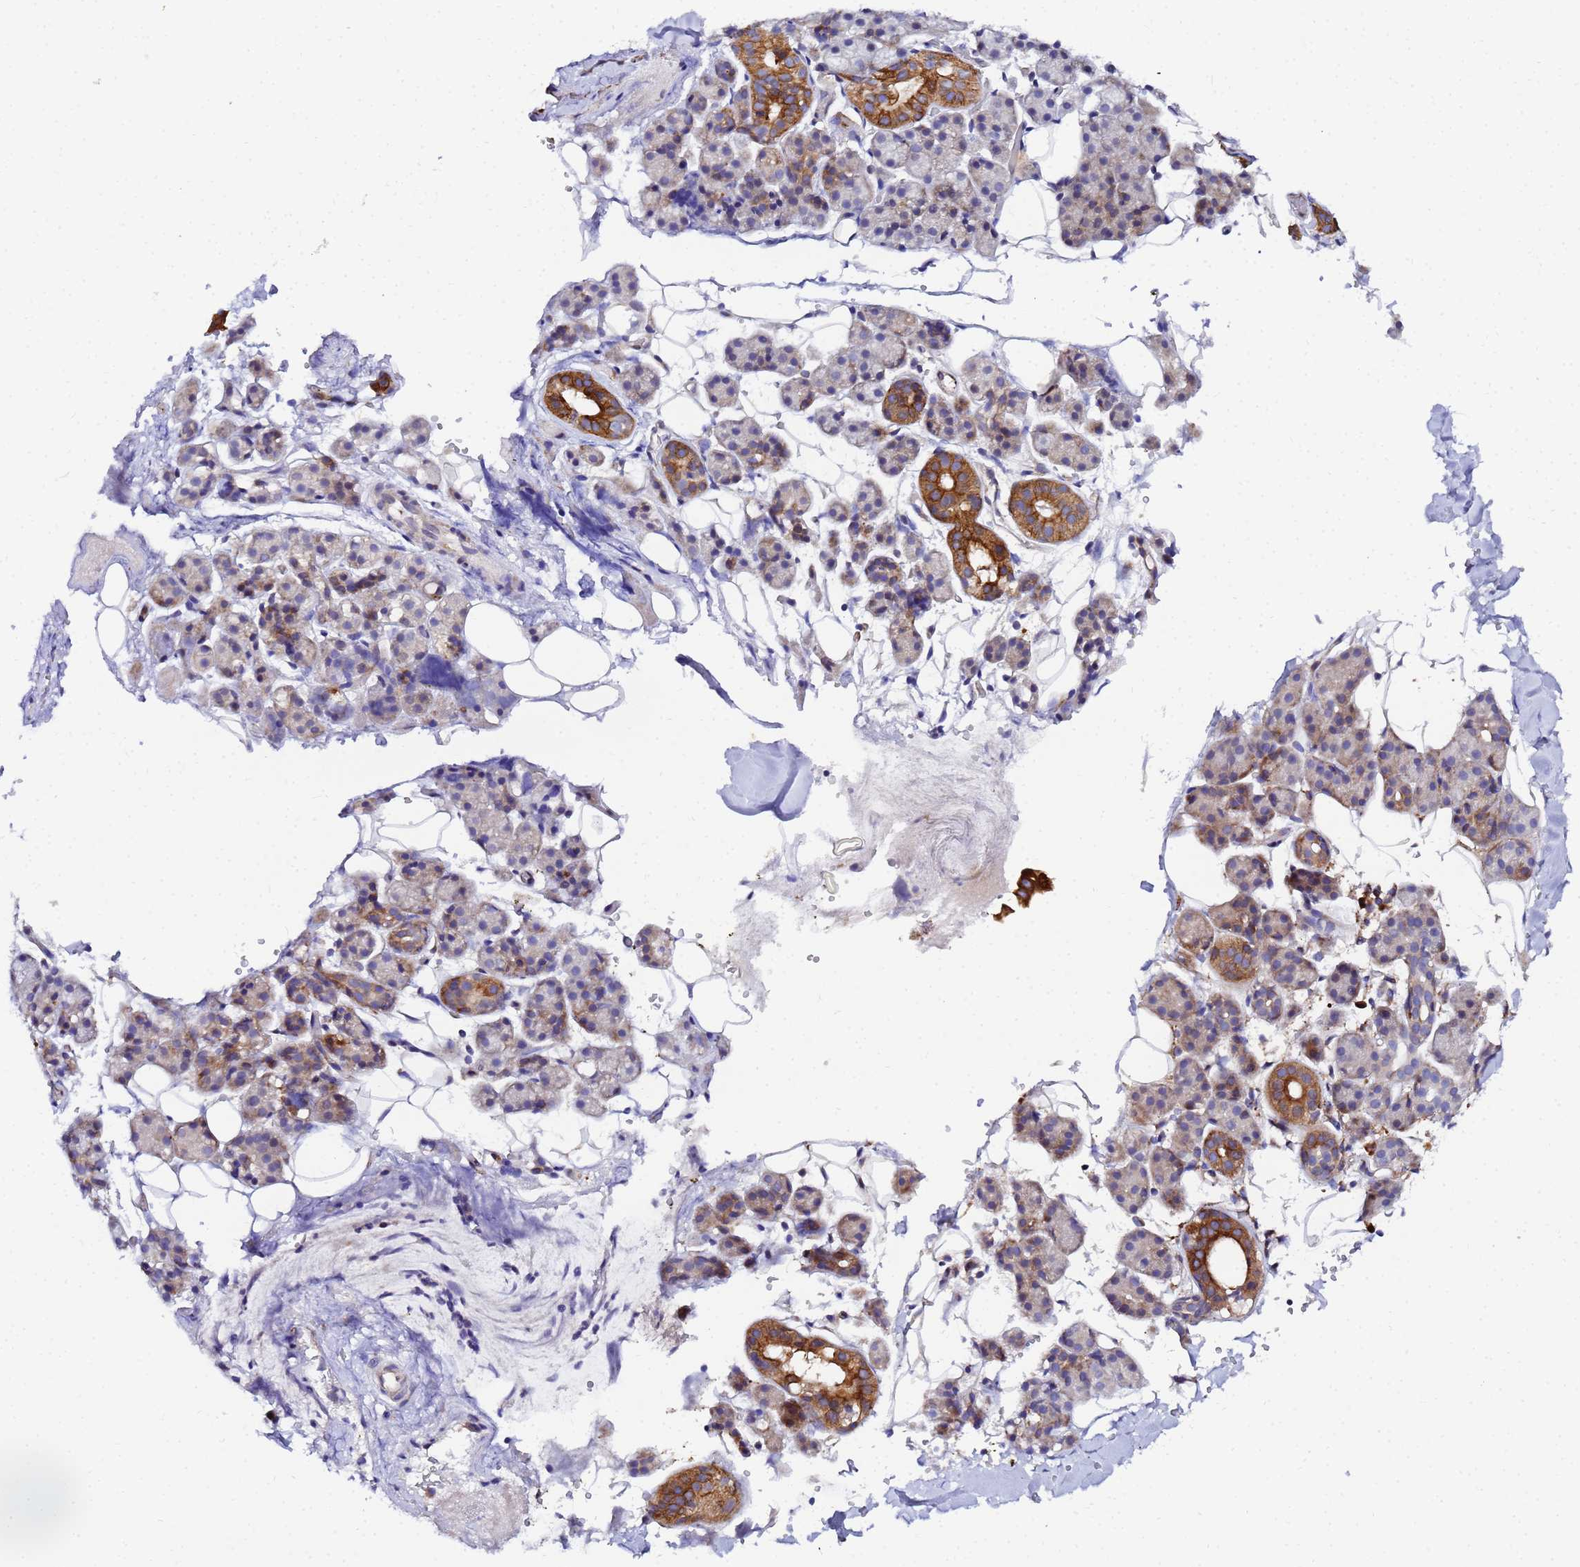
{"staining": {"intensity": "strong", "quantity": "25%-75%", "location": "cytoplasmic/membranous"}, "tissue": "salivary gland", "cell_type": "Glandular cells", "image_type": "normal", "snomed": [{"axis": "morphology", "description": "Normal tissue, NOS"}, {"axis": "topography", "description": "Salivary gland"}], "caption": "Immunohistochemistry (DAB) staining of unremarkable salivary gland shows strong cytoplasmic/membranous protein positivity in approximately 25%-75% of glandular cells. Using DAB (3,3'-diaminobenzidine) (brown) and hematoxylin (blue) stains, captured at high magnification using brightfield microscopy.", "gene": "POM121C", "patient": {"sex": "female", "age": 33}}